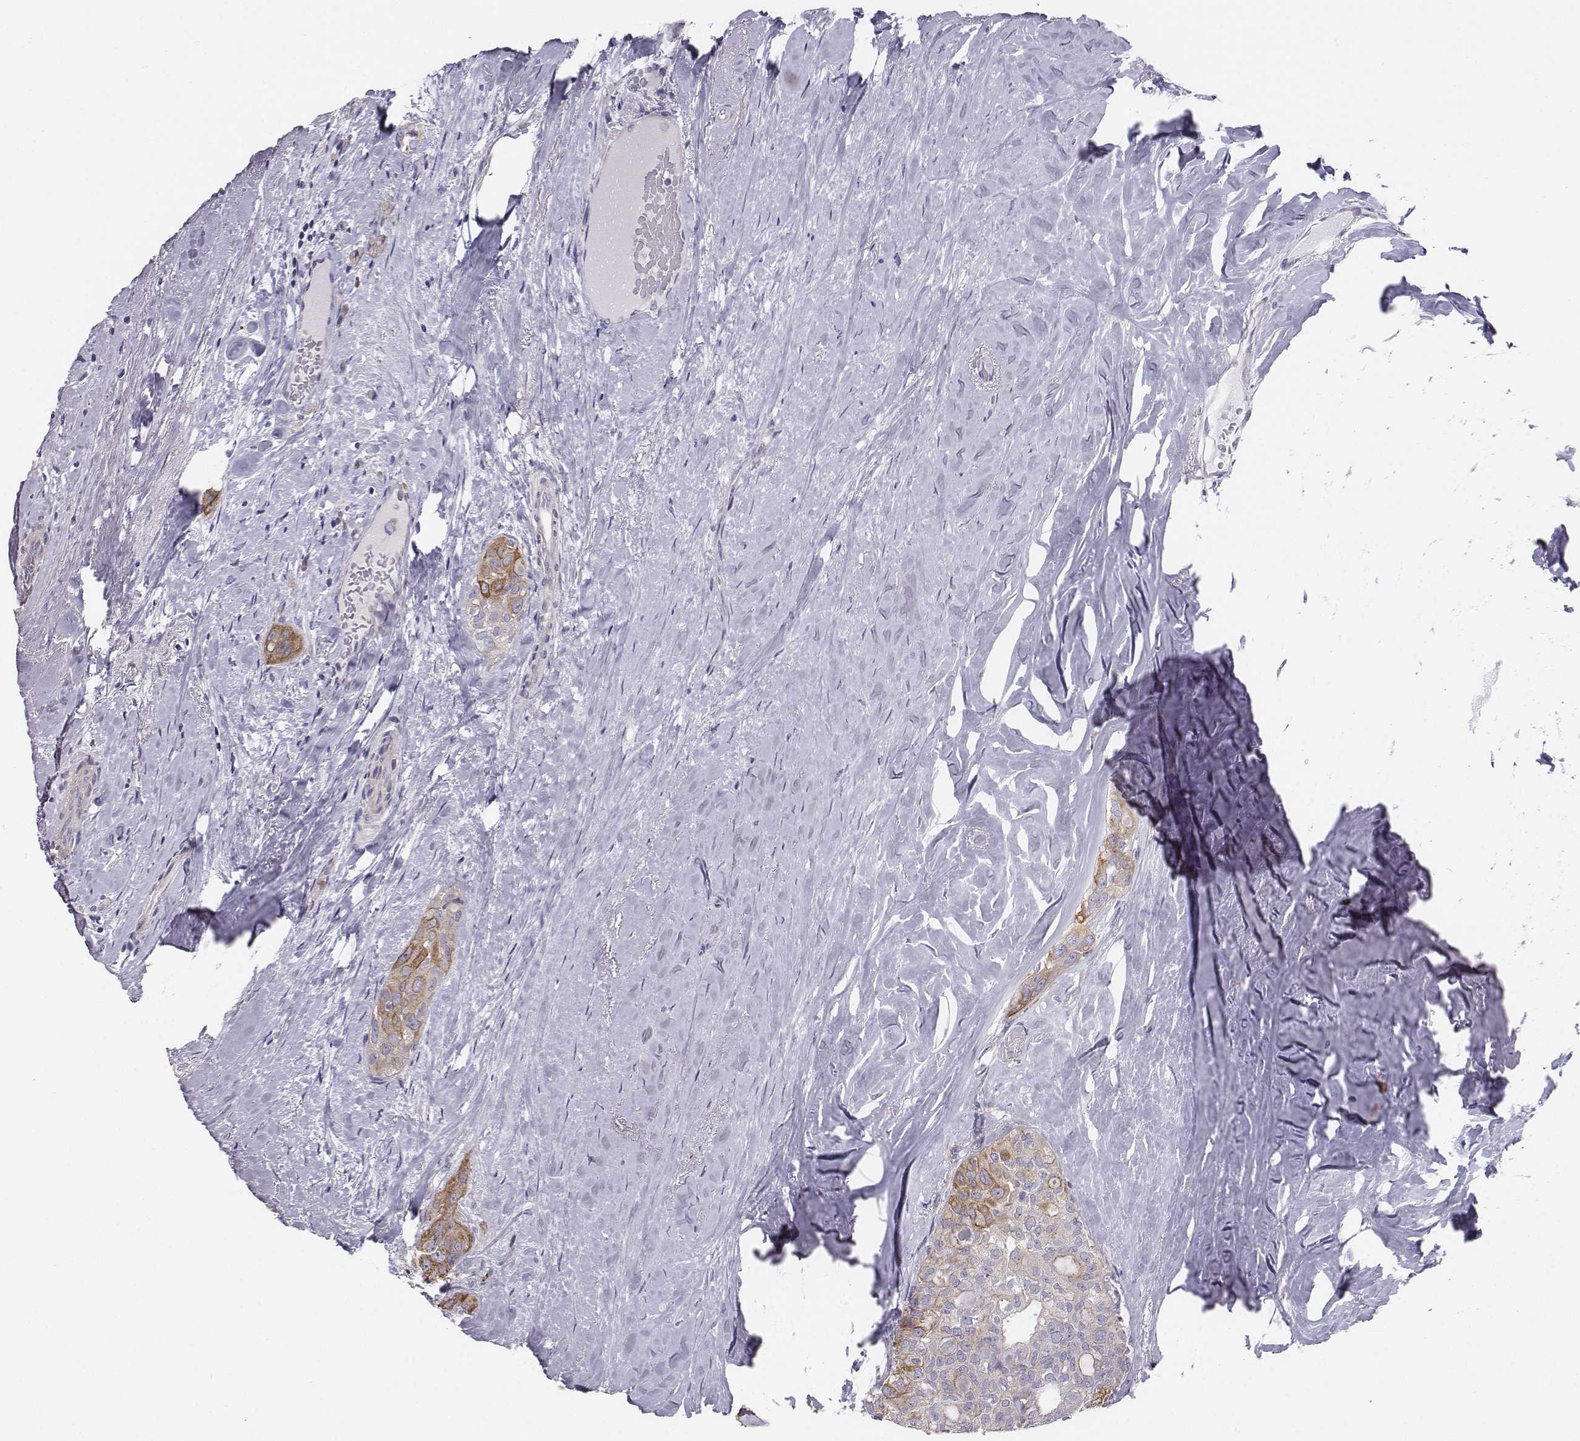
{"staining": {"intensity": "moderate", "quantity": "<25%", "location": "cytoplasmic/membranous"}, "tissue": "thyroid cancer", "cell_type": "Tumor cells", "image_type": "cancer", "snomed": [{"axis": "morphology", "description": "Follicular adenoma carcinoma, NOS"}, {"axis": "topography", "description": "Thyroid gland"}], "caption": "Immunohistochemical staining of thyroid cancer (follicular adenoma carcinoma) reveals moderate cytoplasmic/membranous protein staining in approximately <25% of tumor cells.", "gene": "CHST14", "patient": {"sex": "male", "age": 75}}